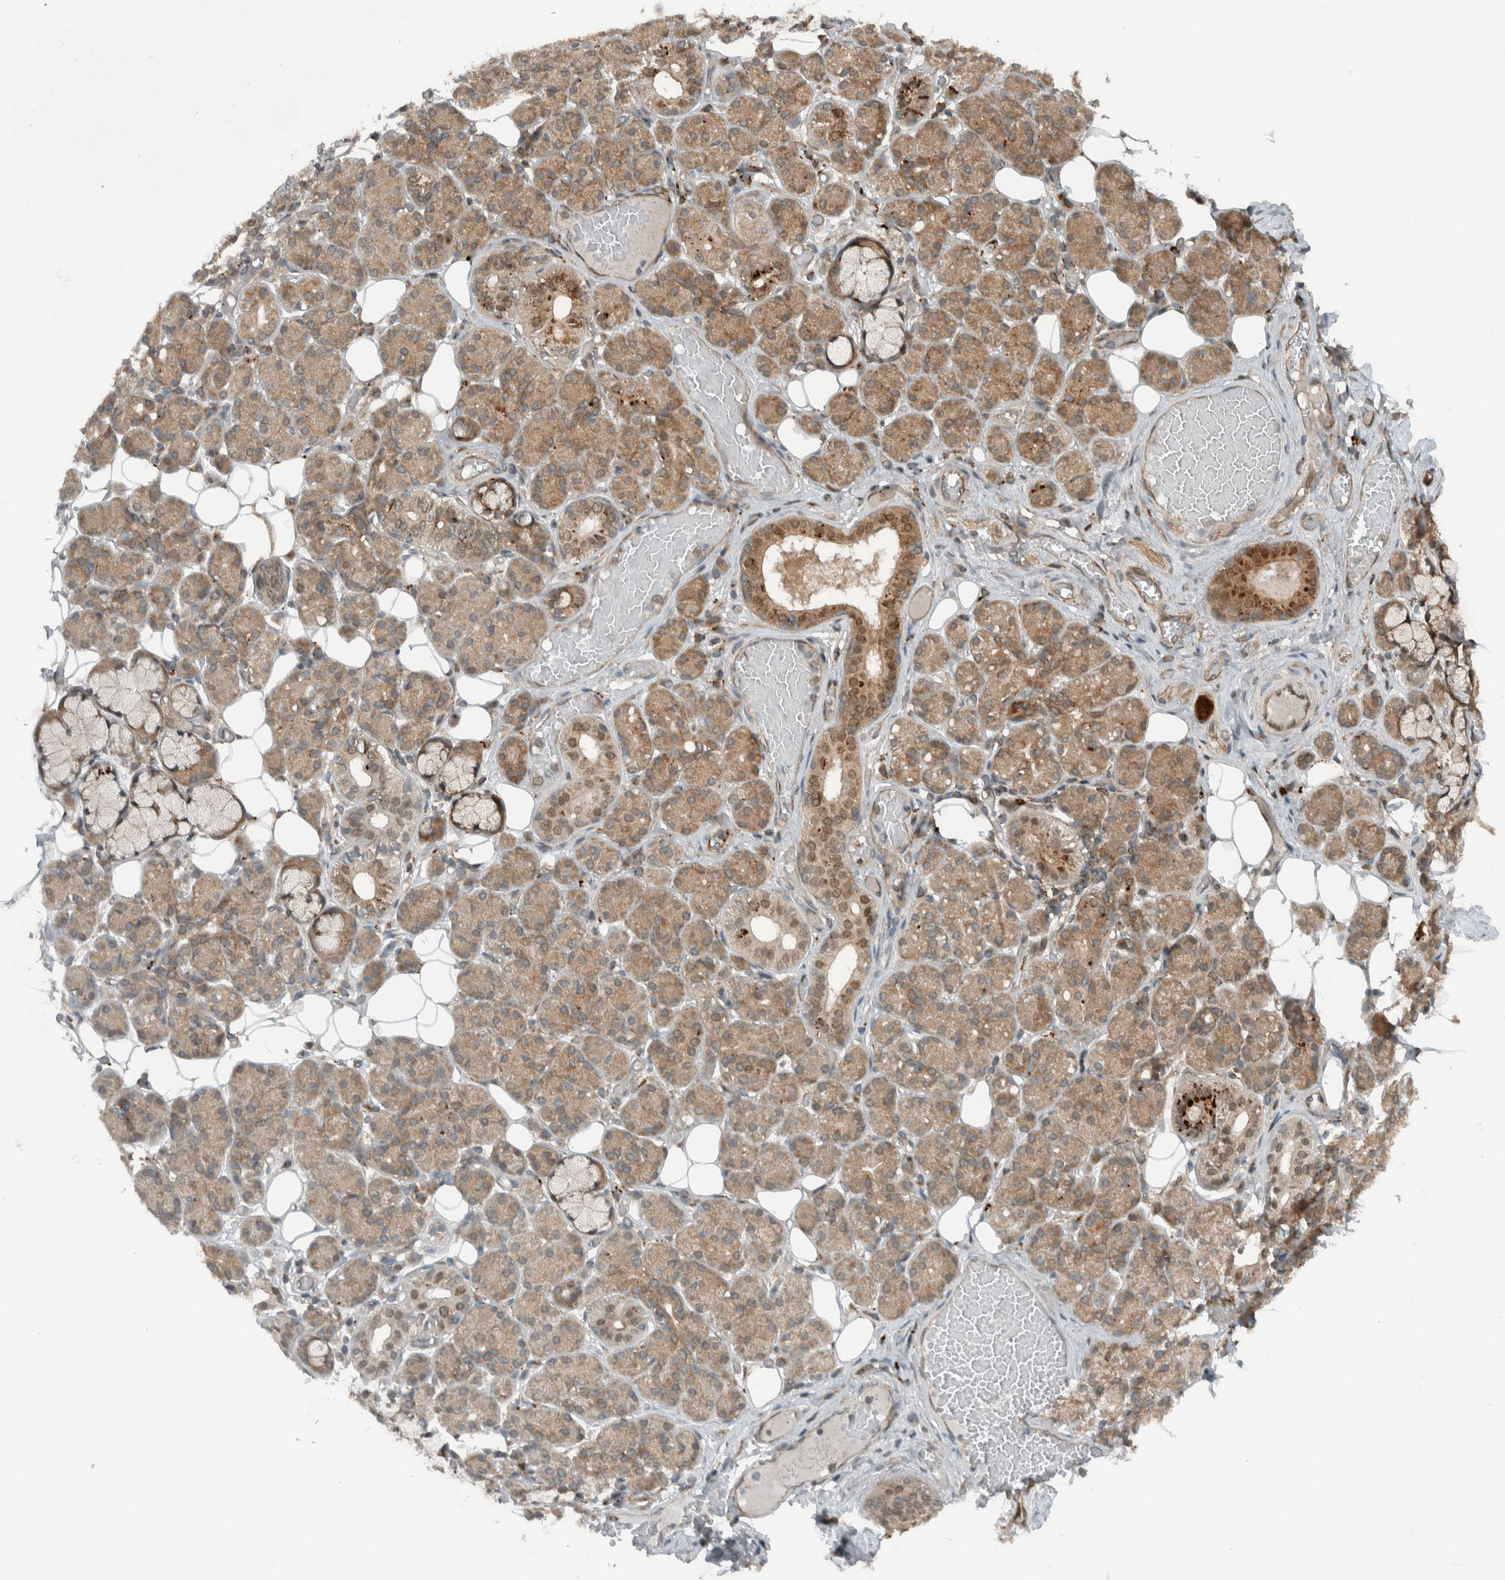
{"staining": {"intensity": "moderate", "quantity": ">75%", "location": "cytoplasmic/membranous"}, "tissue": "salivary gland", "cell_type": "Glandular cells", "image_type": "normal", "snomed": [{"axis": "morphology", "description": "Normal tissue, NOS"}, {"axis": "topography", "description": "Salivary gland"}], "caption": "There is medium levels of moderate cytoplasmic/membranous positivity in glandular cells of normal salivary gland, as demonstrated by immunohistochemical staining (brown color).", "gene": "GIGYF1", "patient": {"sex": "male", "age": 63}}